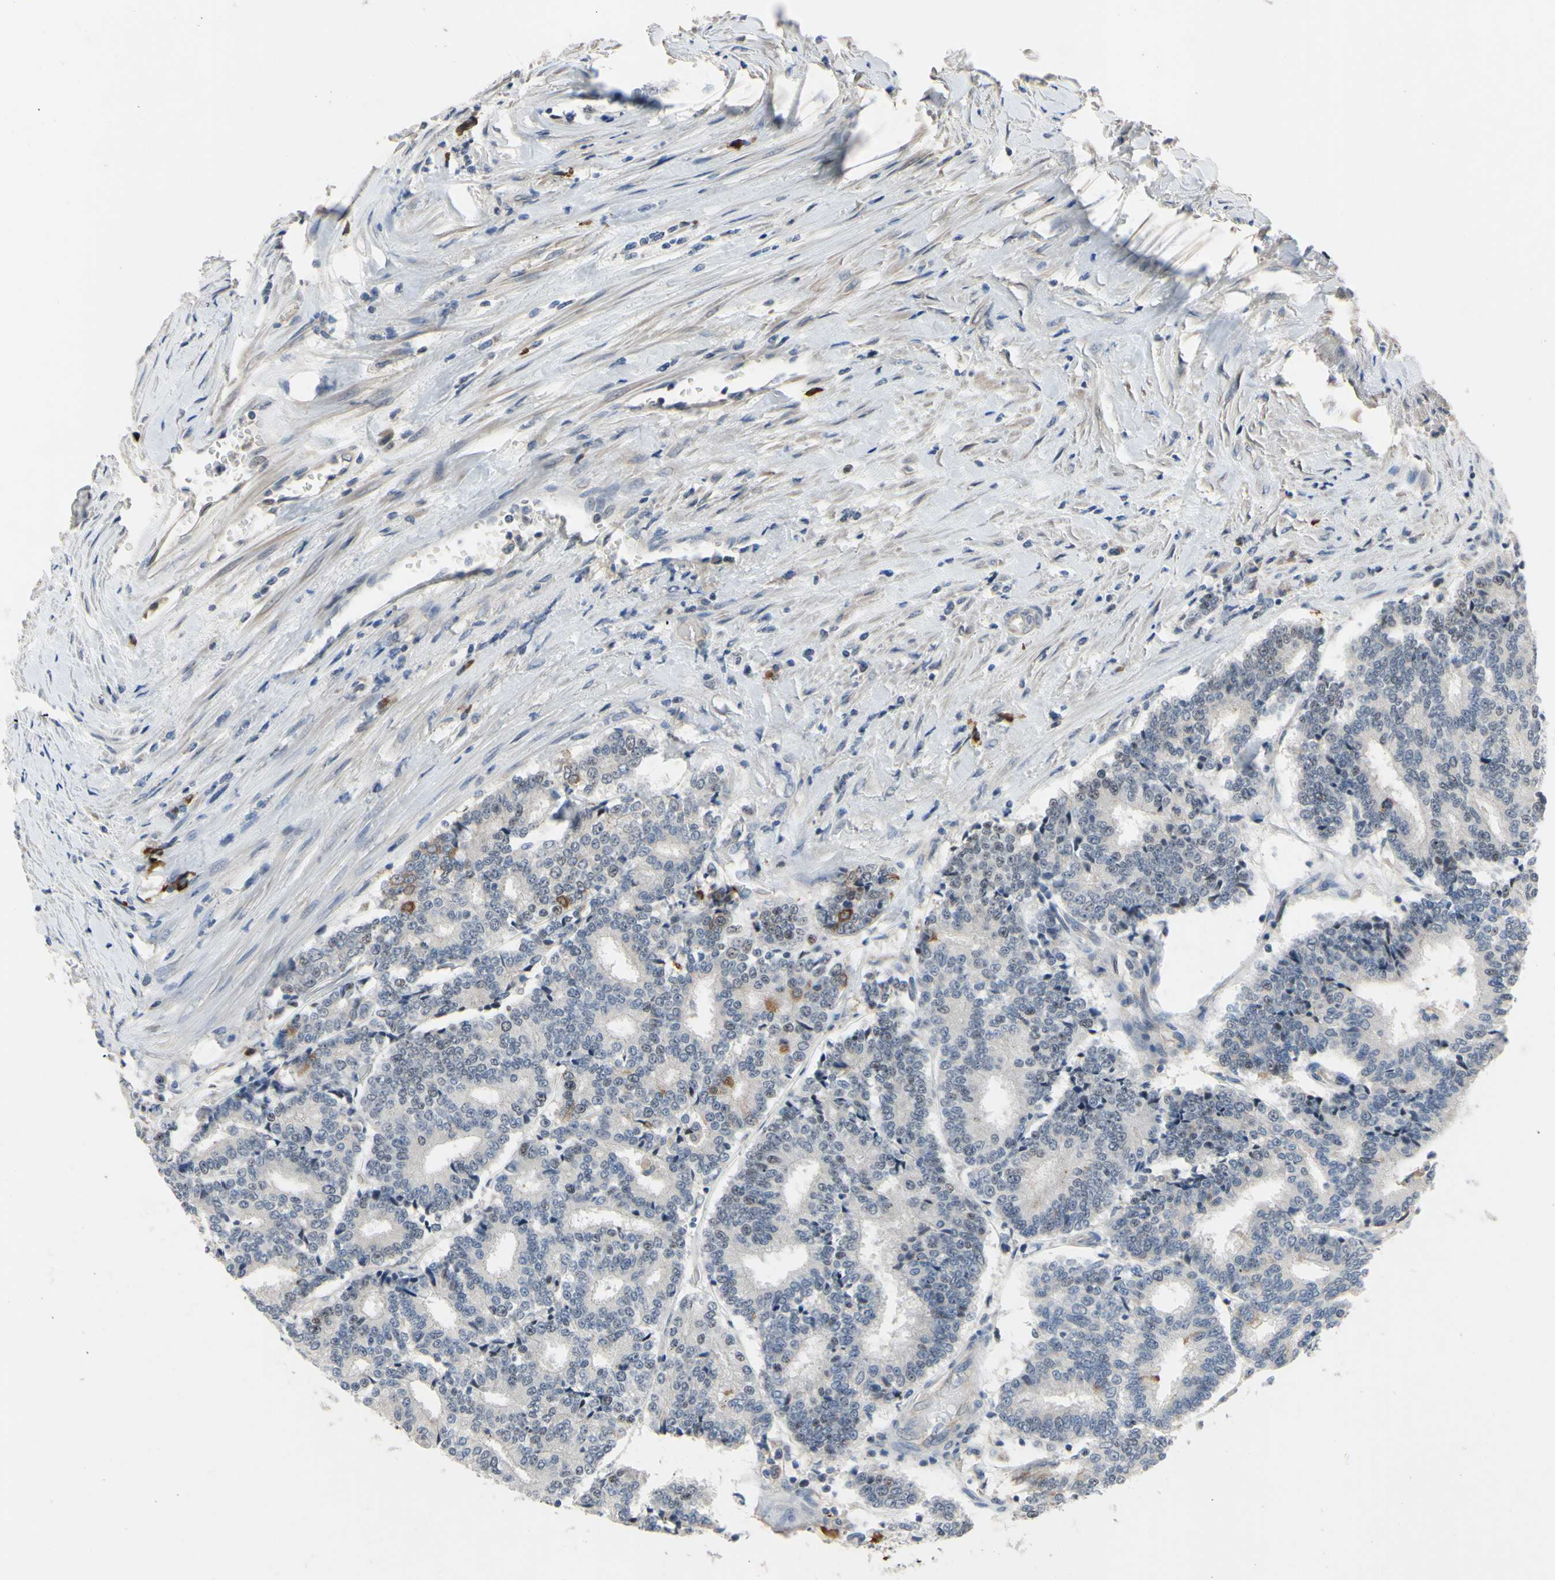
{"staining": {"intensity": "moderate", "quantity": "<25%", "location": "cytoplasmic/membranous"}, "tissue": "prostate cancer", "cell_type": "Tumor cells", "image_type": "cancer", "snomed": [{"axis": "morphology", "description": "Normal tissue, NOS"}, {"axis": "morphology", "description": "Adenocarcinoma, High grade"}, {"axis": "topography", "description": "Prostate"}, {"axis": "topography", "description": "Seminal veicle"}], "caption": "There is low levels of moderate cytoplasmic/membranous positivity in tumor cells of prostate adenocarcinoma (high-grade), as demonstrated by immunohistochemical staining (brown color).", "gene": "LHX9", "patient": {"sex": "male", "age": 55}}